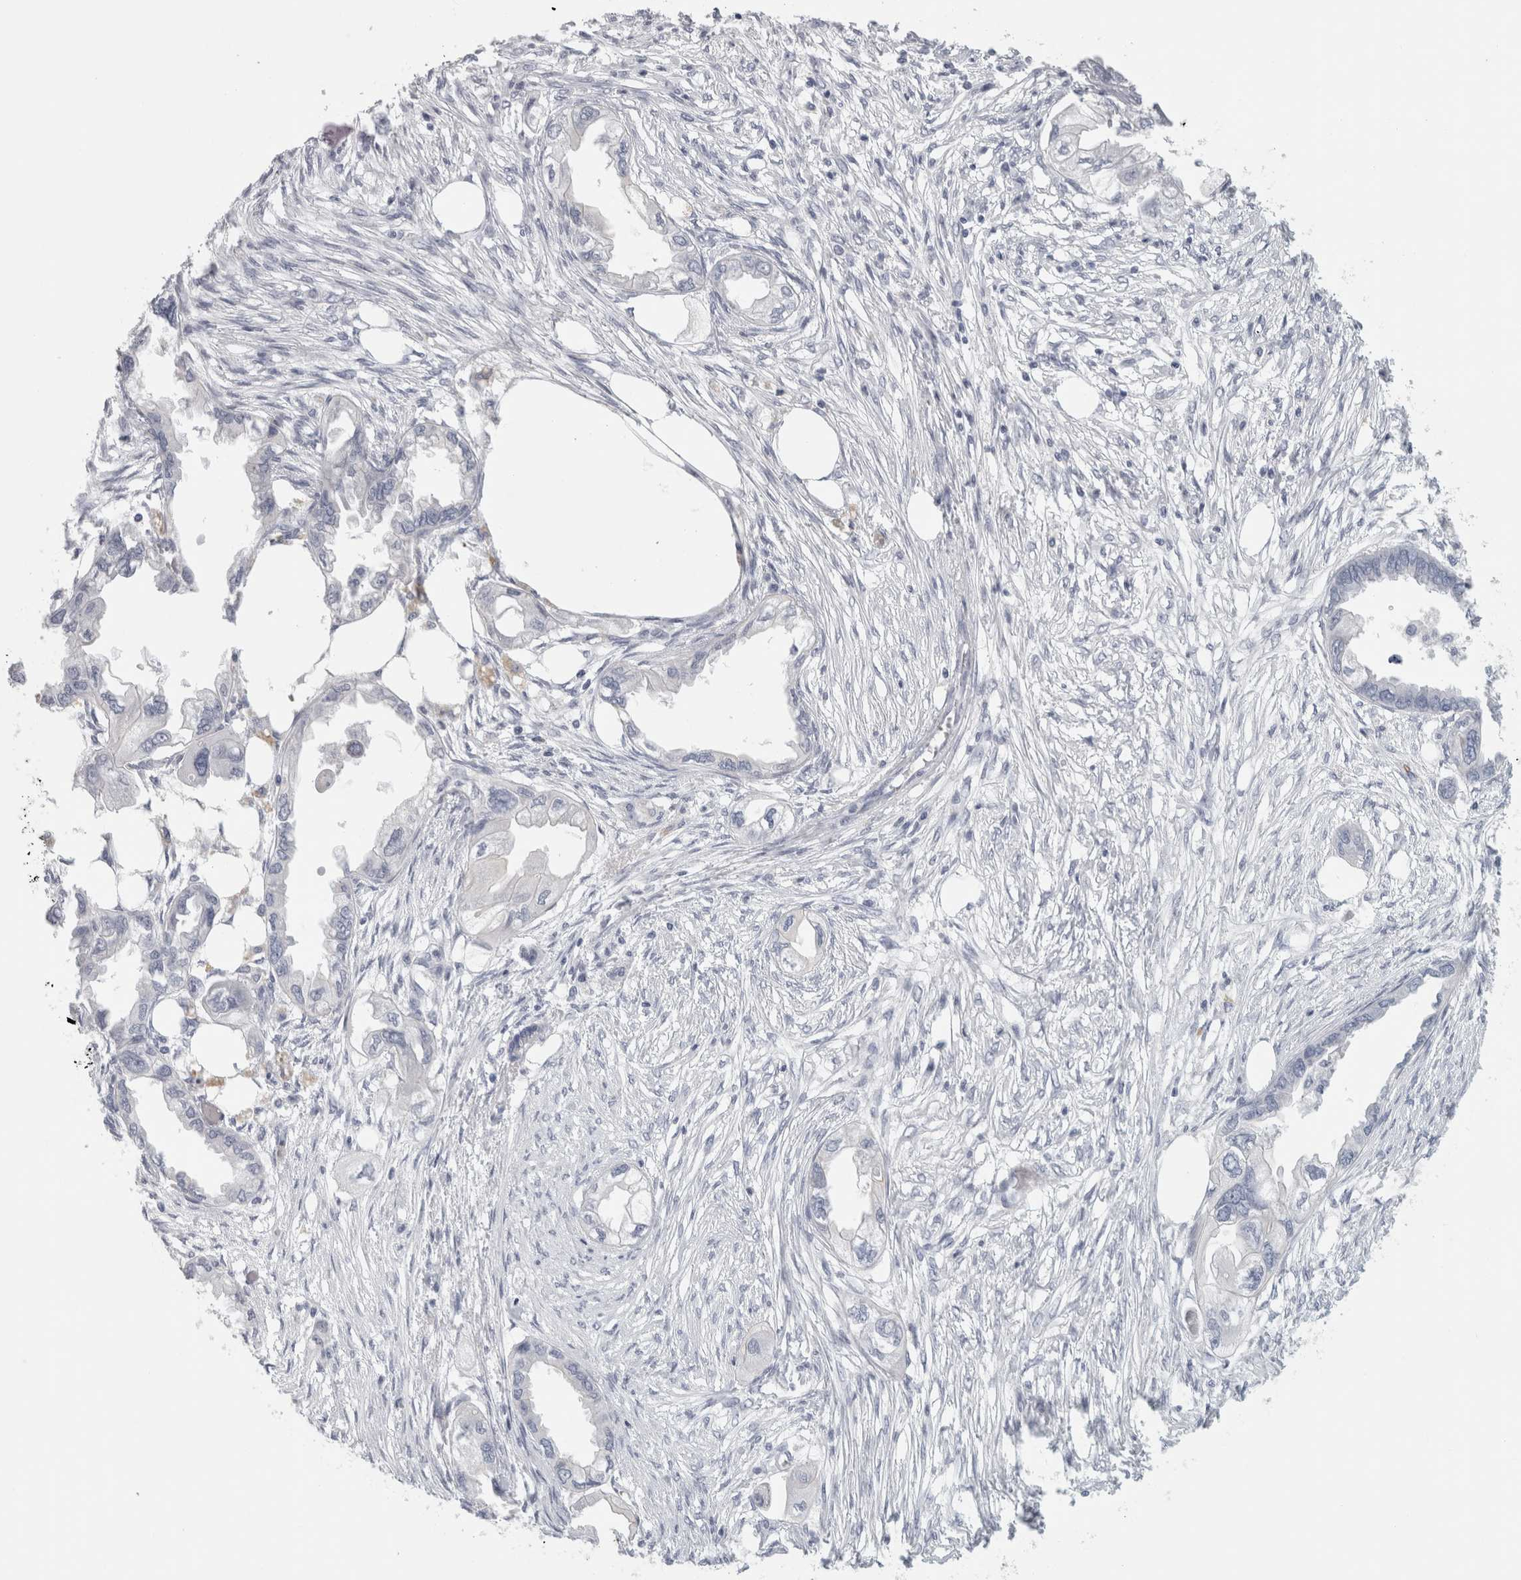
{"staining": {"intensity": "negative", "quantity": "none", "location": "none"}, "tissue": "endometrial cancer", "cell_type": "Tumor cells", "image_type": "cancer", "snomed": [{"axis": "morphology", "description": "Adenocarcinoma, NOS"}, {"axis": "morphology", "description": "Adenocarcinoma, metastatic, NOS"}, {"axis": "topography", "description": "Adipose tissue"}, {"axis": "topography", "description": "Endometrium"}], "caption": "This is an IHC photomicrograph of endometrial cancer (adenocarcinoma). There is no positivity in tumor cells.", "gene": "SLC28A3", "patient": {"sex": "female", "age": 67}}